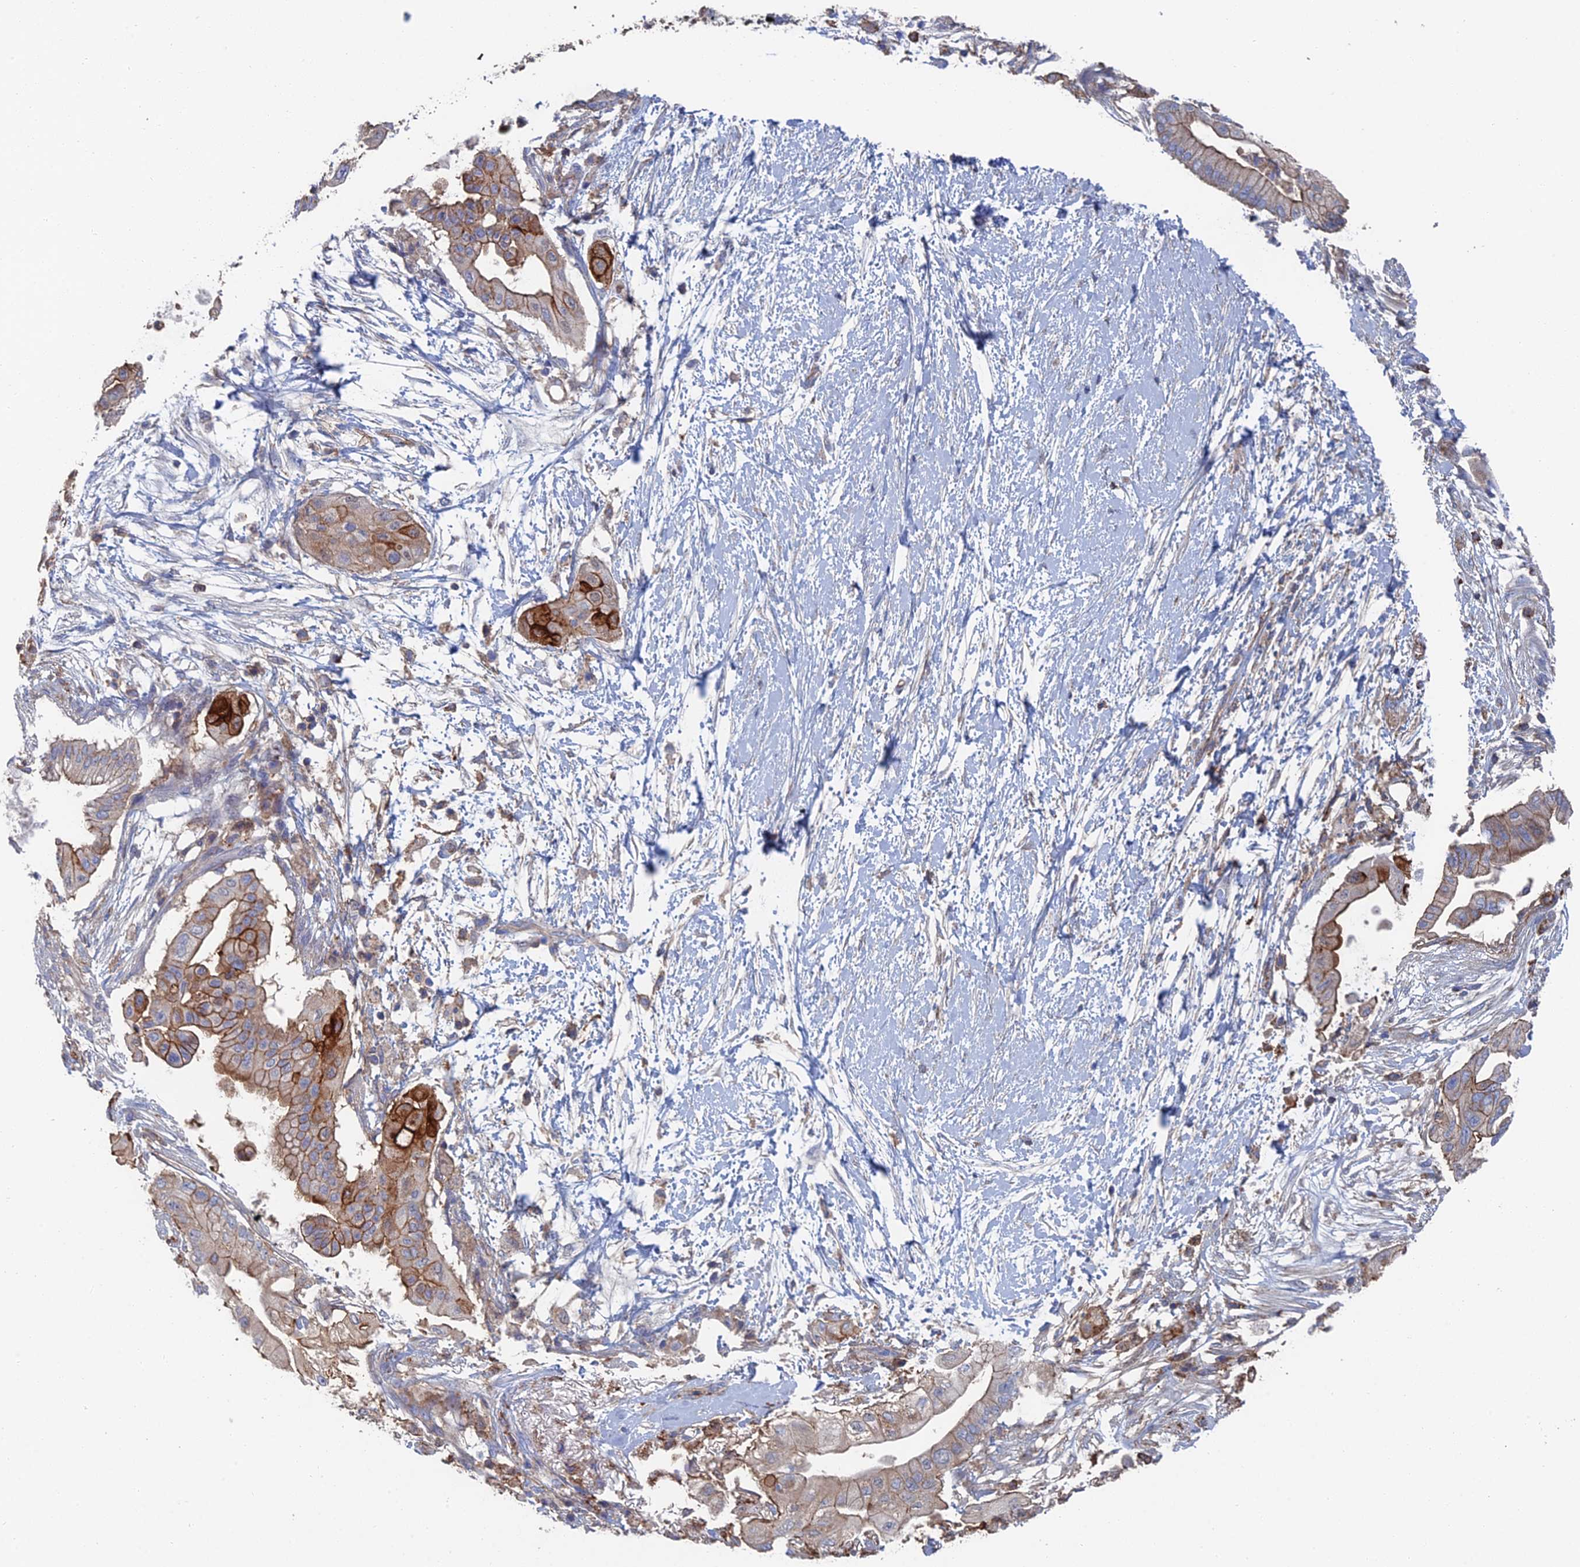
{"staining": {"intensity": "strong", "quantity": "<25%", "location": "cytoplasmic/membranous"}, "tissue": "pancreatic cancer", "cell_type": "Tumor cells", "image_type": "cancer", "snomed": [{"axis": "morphology", "description": "Adenocarcinoma, NOS"}, {"axis": "topography", "description": "Pancreas"}], "caption": "Tumor cells exhibit medium levels of strong cytoplasmic/membranous positivity in approximately <25% of cells in human adenocarcinoma (pancreatic).", "gene": "SNX11", "patient": {"sex": "male", "age": 68}}